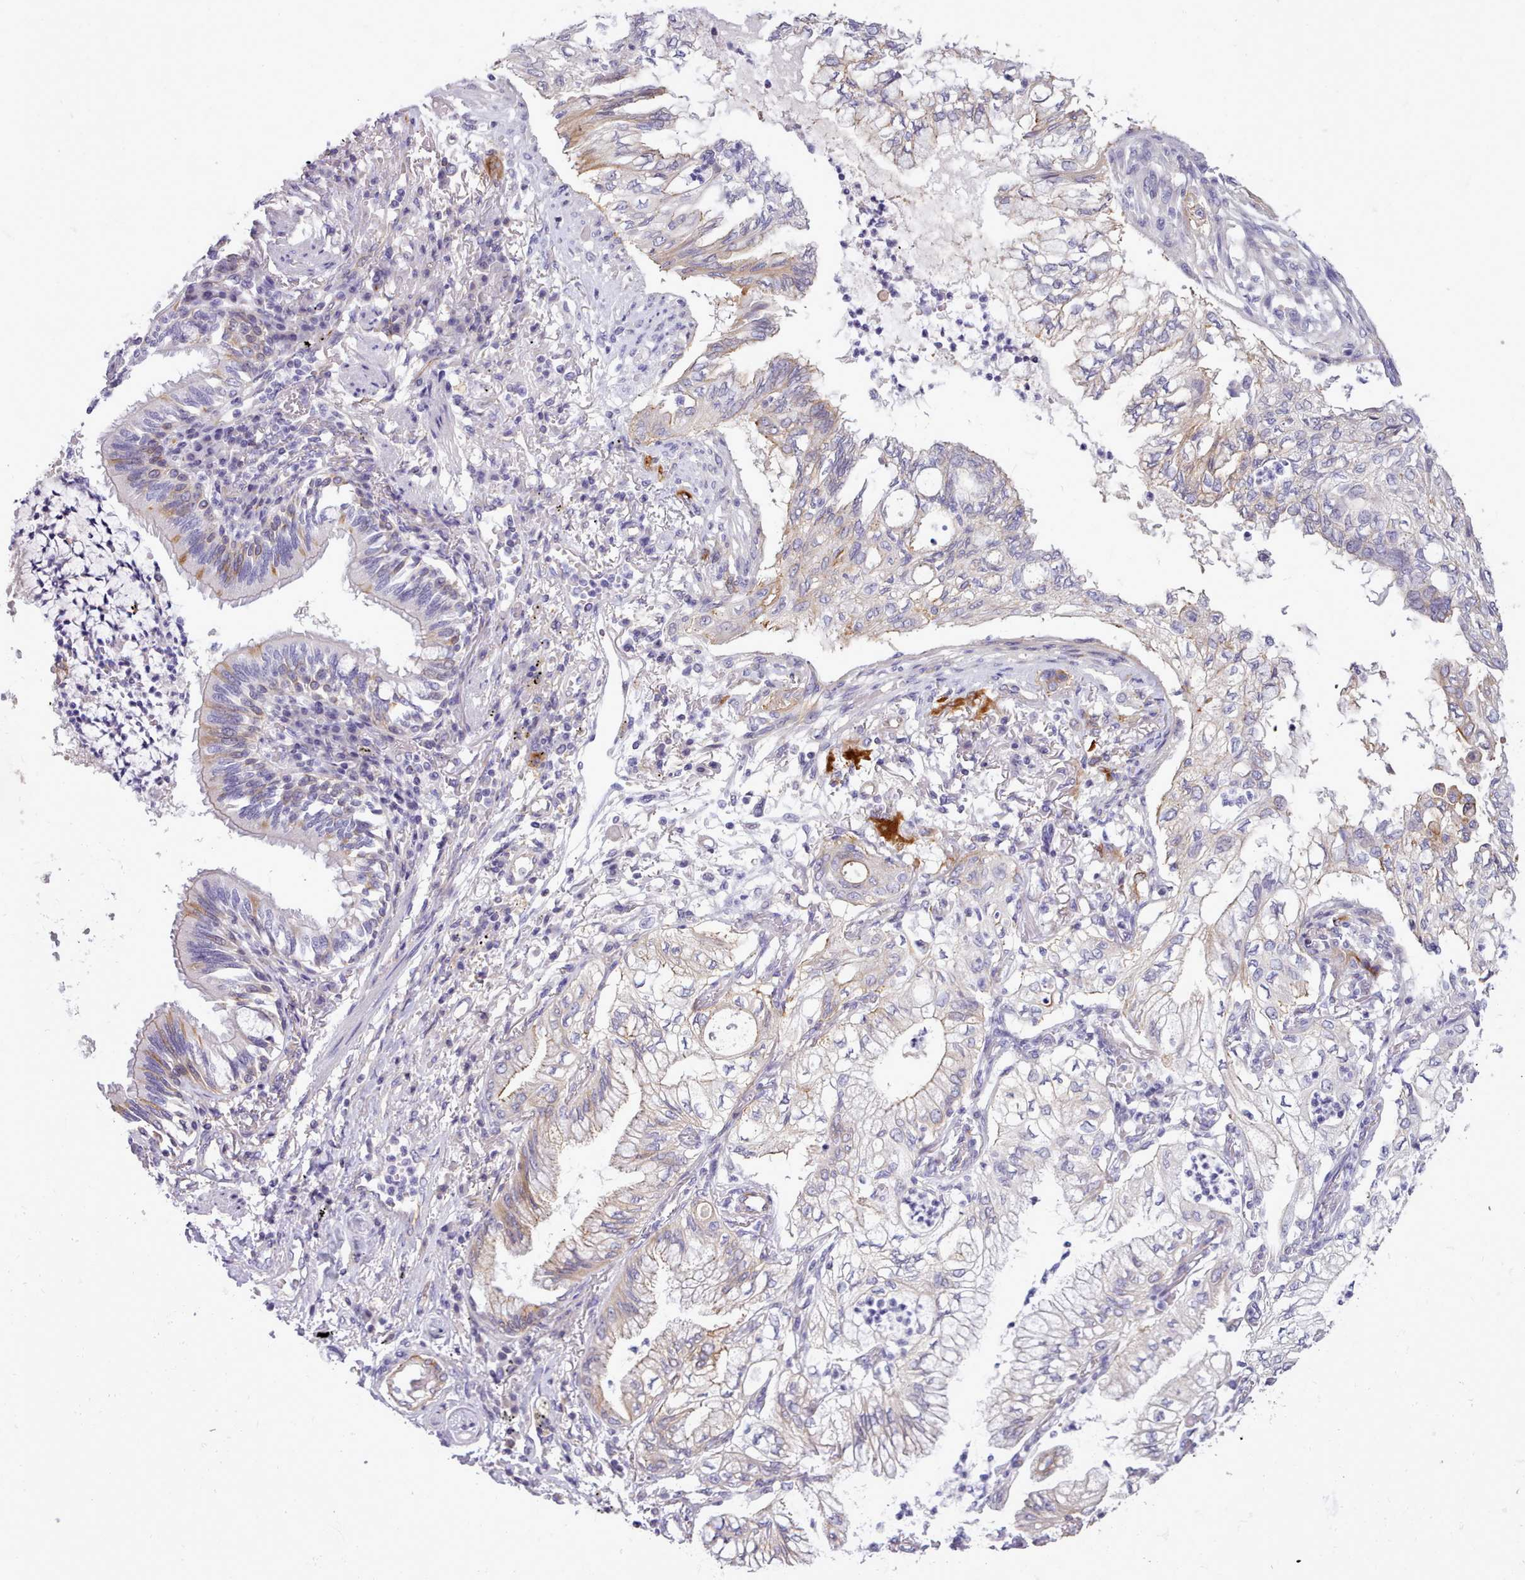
{"staining": {"intensity": "weak", "quantity": "25%-75%", "location": "cytoplasmic/membranous"}, "tissue": "lung cancer", "cell_type": "Tumor cells", "image_type": "cancer", "snomed": [{"axis": "morphology", "description": "Adenocarcinoma, NOS"}, {"axis": "topography", "description": "Lung"}], "caption": "Lung adenocarcinoma tissue reveals weak cytoplasmic/membranous positivity in about 25%-75% of tumor cells, visualized by immunohistochemistry.", "gene": "CYP2A13", "patient": {"sex": "female", "age": 70}}